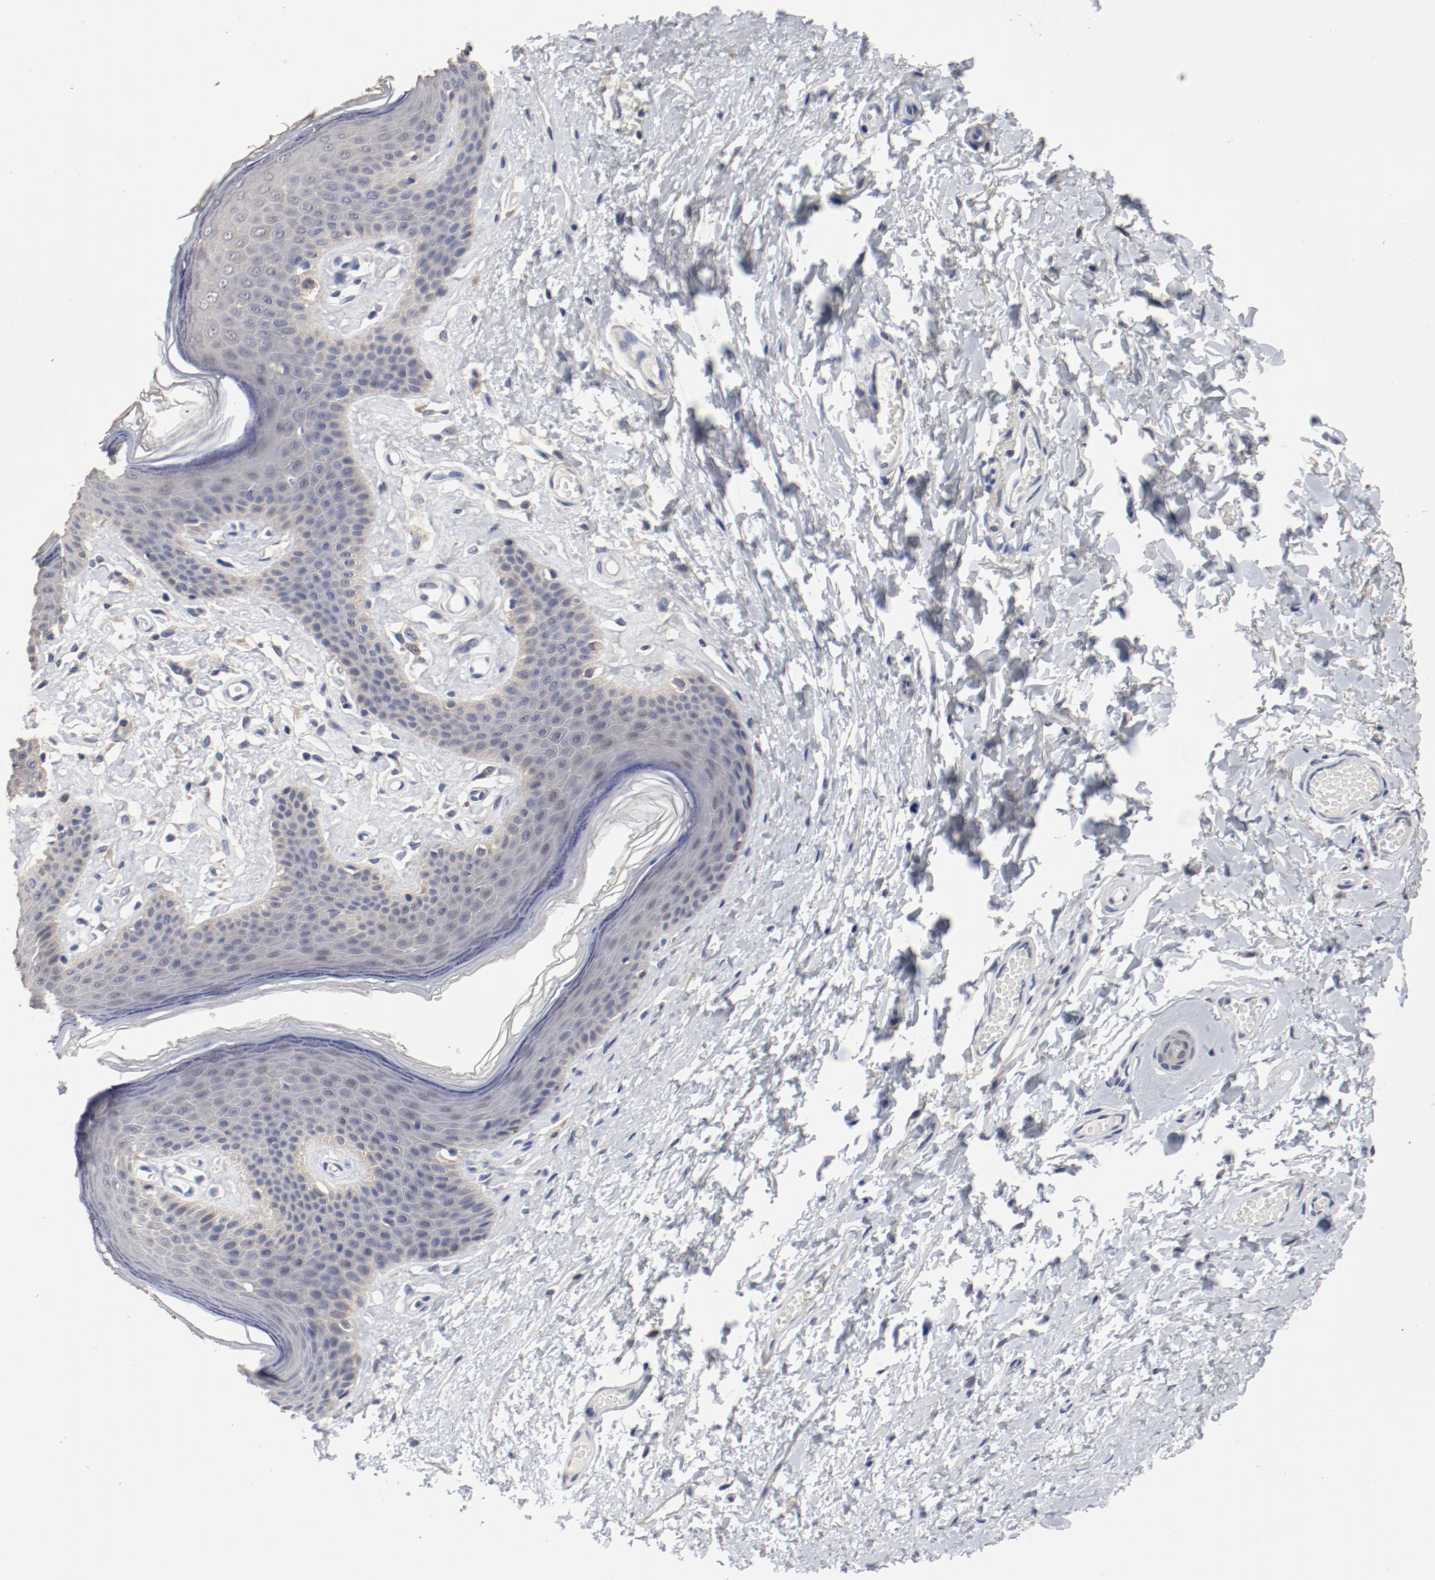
{"staining": {"intensity": "negative", "quantity": "none", "location": "none"}, "tissue": "skin", "cell_type": "Epidermal cells", "image_type": "normal", "snomed": [{"axis": "morphology", "description": "Normal tissue, NOS"}, {"axis": "morphology", "description": "Inflammation, NOS"}, {"axis": "topography", "description": "Vulva"}], "caption": "The IHC histopathology image has no significant positivity in epidermal cells of skin.", "gene": "ANKLE2", "patient": {"sex": "female", "age": 84}}